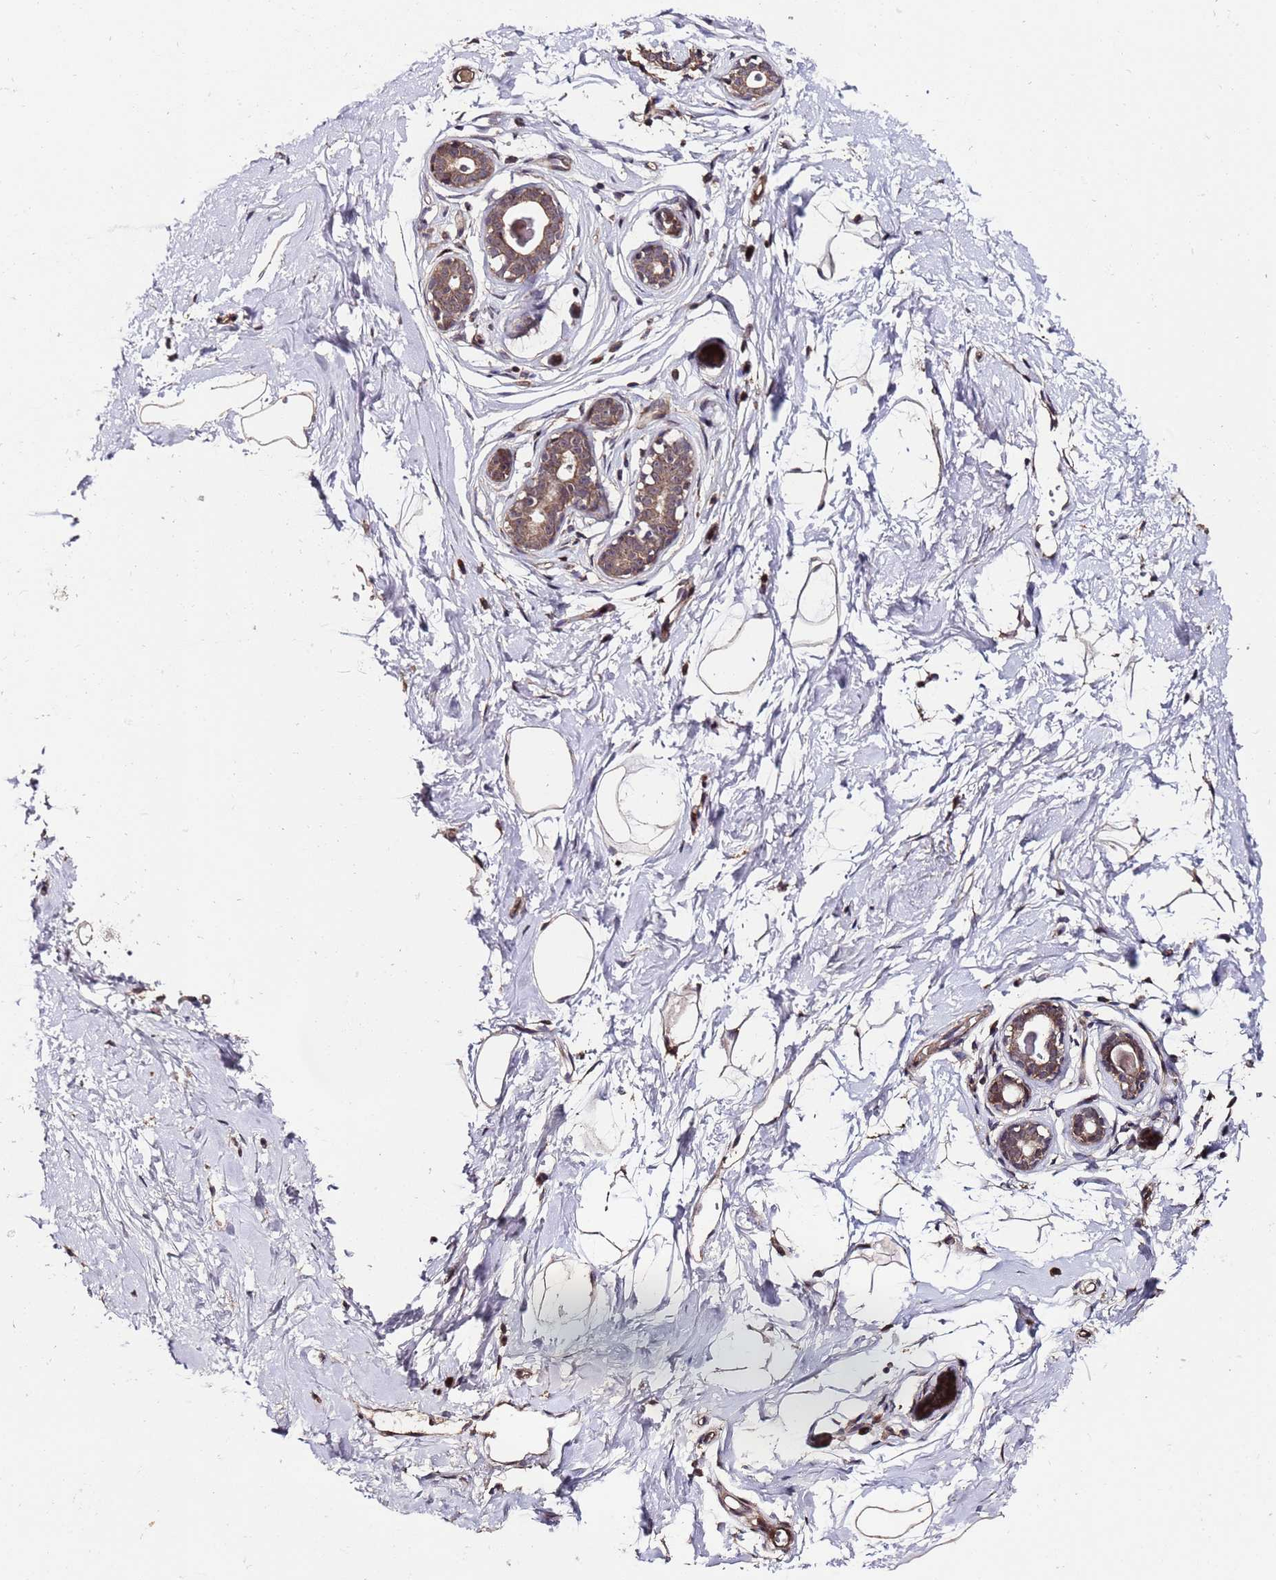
{"staining": {"intensity": "moderate", "quantity": ">75%", "location": "cytoplasmic/membranous"}, "tissue": "breast", "cell_type": "Adipocytes", "image_type": "normal", "snomed": [{"axis": "morphology", "description": "Normal tissue, NOS"}, {"axis": "morphology", "description": "Adenoma, NOS"}, {"axis": "topography", "description": "Breast"}], "caption": "Immunohistochemistry (IHC) (DAB) staining of normal human breast reveals moderate cytoplasmic/membranous protein positivity in about >75% of adipocytes.", "gene": "PRODH", "patient": {"sex": "female", "age": 23}}